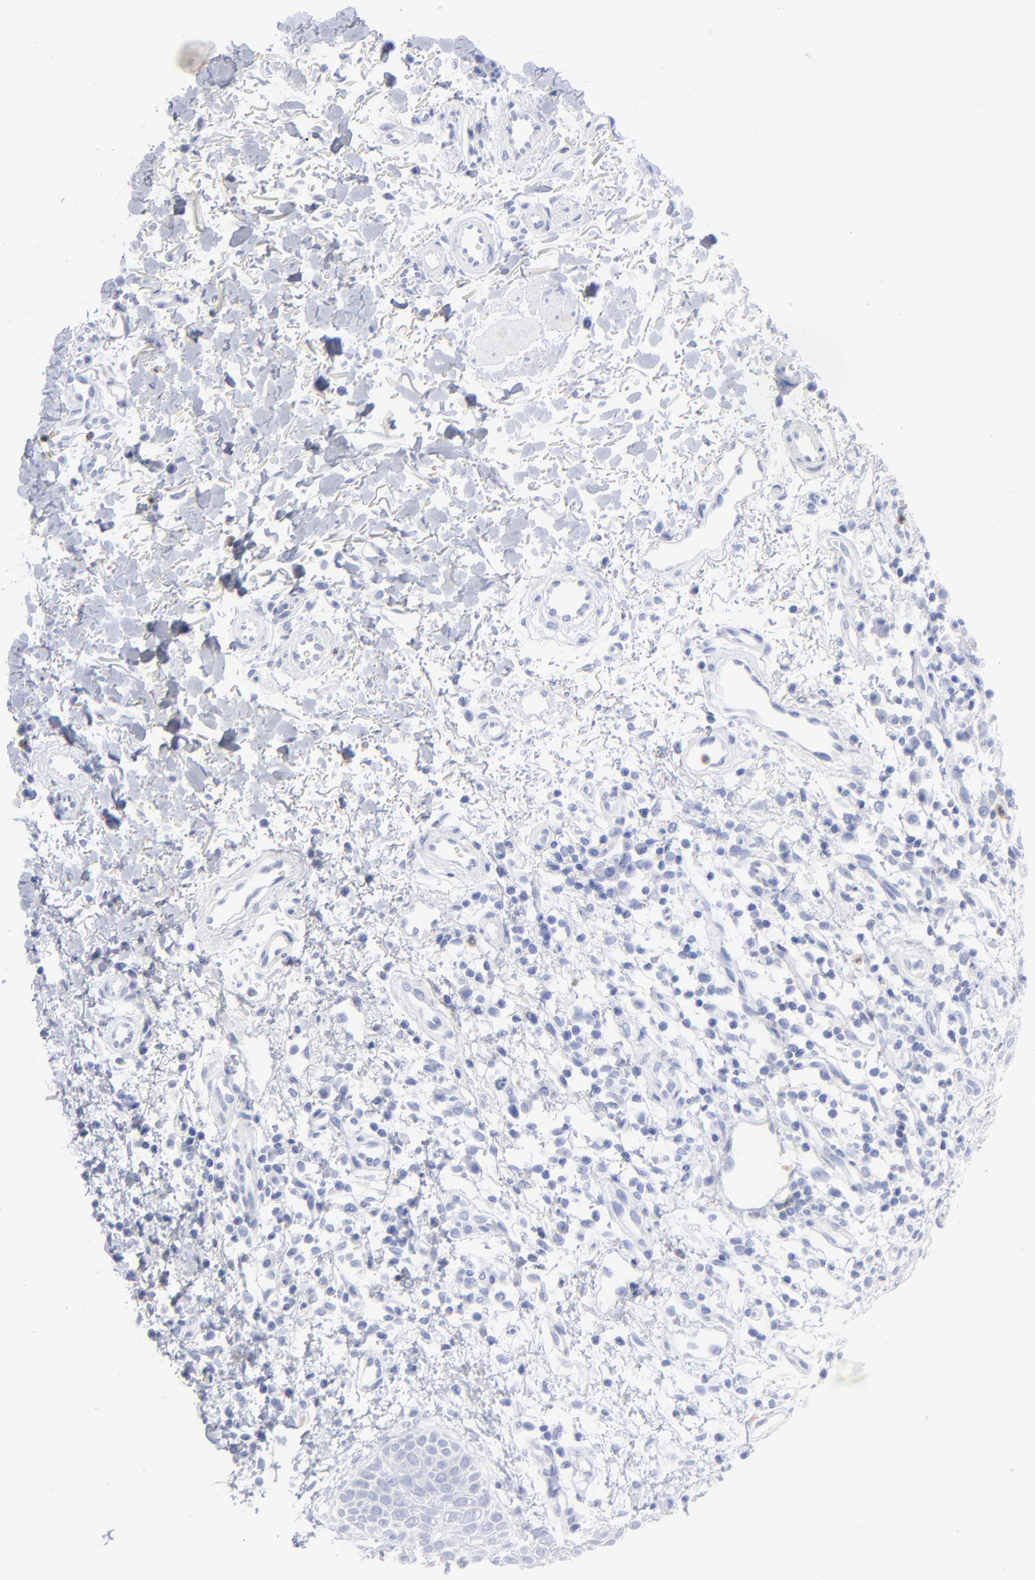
{"staining": {"intensity": "negative", "quantity": "none", "location": "none"}, "tissue": "skin cancer", "cell_type": "Tumor cells", "image_type": "cancer", "snomed": [{"axis": "morphology", "description": "Normal tissue, NOS"}, {"axis": "morphology", "description": "Basal cell carcinoma"}, {"axis": "topography", "description": "Skin"}], "caption": "Protein analysis of skin basal cell carcinoma exhibits no significant expression in tumor cells. The staining is performed using DAB brown chromogen with nuclei counter-stained in using hematoxylin.", "gene": "ARG1", "patient": {"sex": "female", "age": 69}}